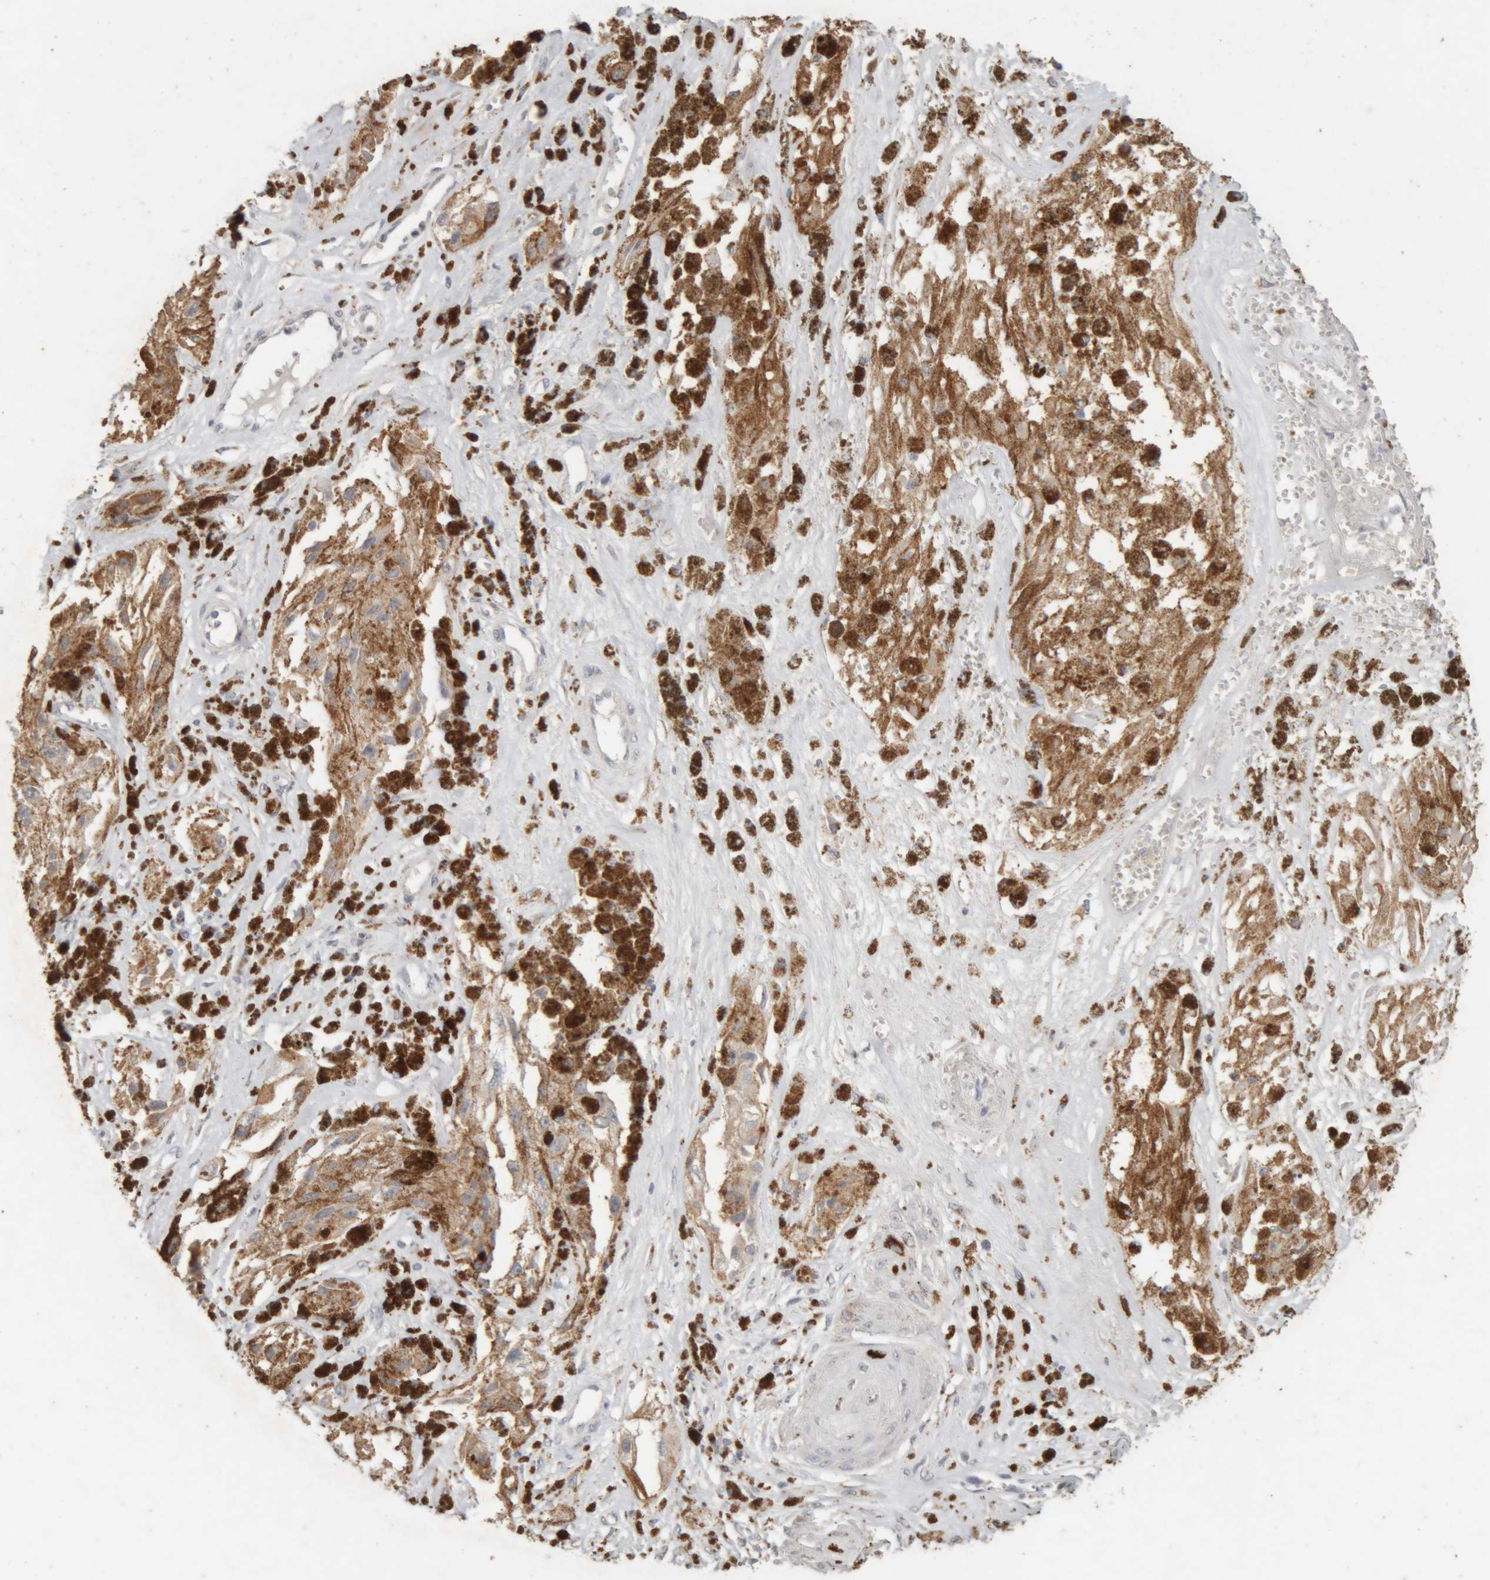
{"staining": {"intensity": "moderate", "quantity": ">75%", "location": "cytoplasmic/membranous"}, "tissue": "melanoma", "cell_type": "Tumor cells", "image_type": "cancer", "snomed": [{"axis": "morphology", "description": "Malignant melanoma, NOS"}, {"axis": "topography", "description": "Skin"}], "caption": "Malignant melanoma was stained to show a protein in brown. There is medium levels of moderate cytoplasmic/membranous staining in approximately >75% of tumor cells.", "gene": "ARSA", "patient": {"sex": "male", "age": 88}}